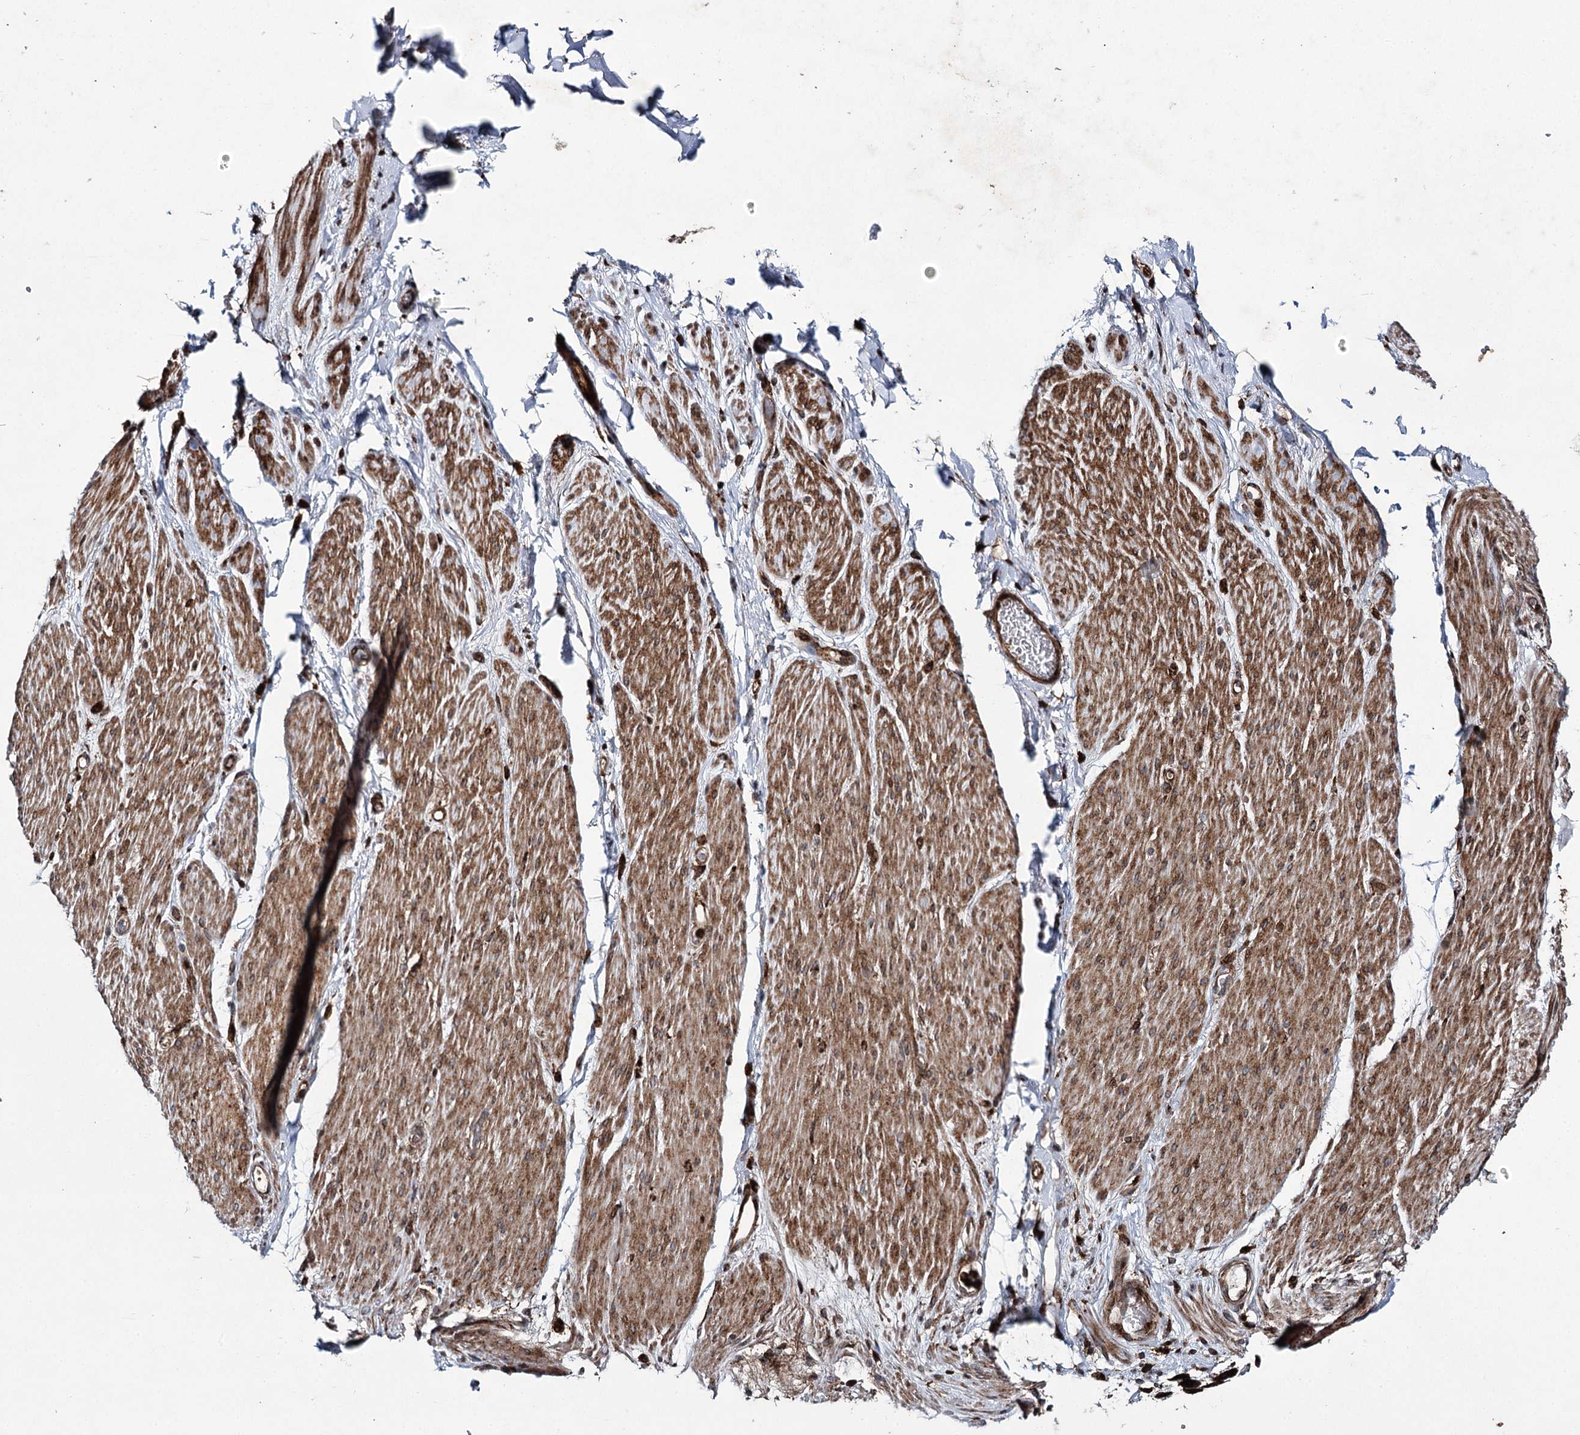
{"staining": {"intensity": "strong", "quantity": ">75%", "location": "cytoplasmic/membranous"}, "tissue": "adipose tissue", "cell_type": "Adipocytes", "image_type": "normal", "snomed": [{"axis": "morphology", "description": "Normal tissue, NOS"}, {"axis": "topography", "description": "Colon"}, {"axis": "topography", "description": "Peripheral nerve tissue"}], "caption": "Benign adipose tissue shows strong cytoplasmic/membranous positivity in approximately >75% of adipocytes, visualized by immunohistochemistry. (DAB (3,3'-diaminobenzidine) IHC with brightfield microscopy, high magnification).", "gene": "DCUN1D4", "patient": {"sex": "female", "age": 61}}